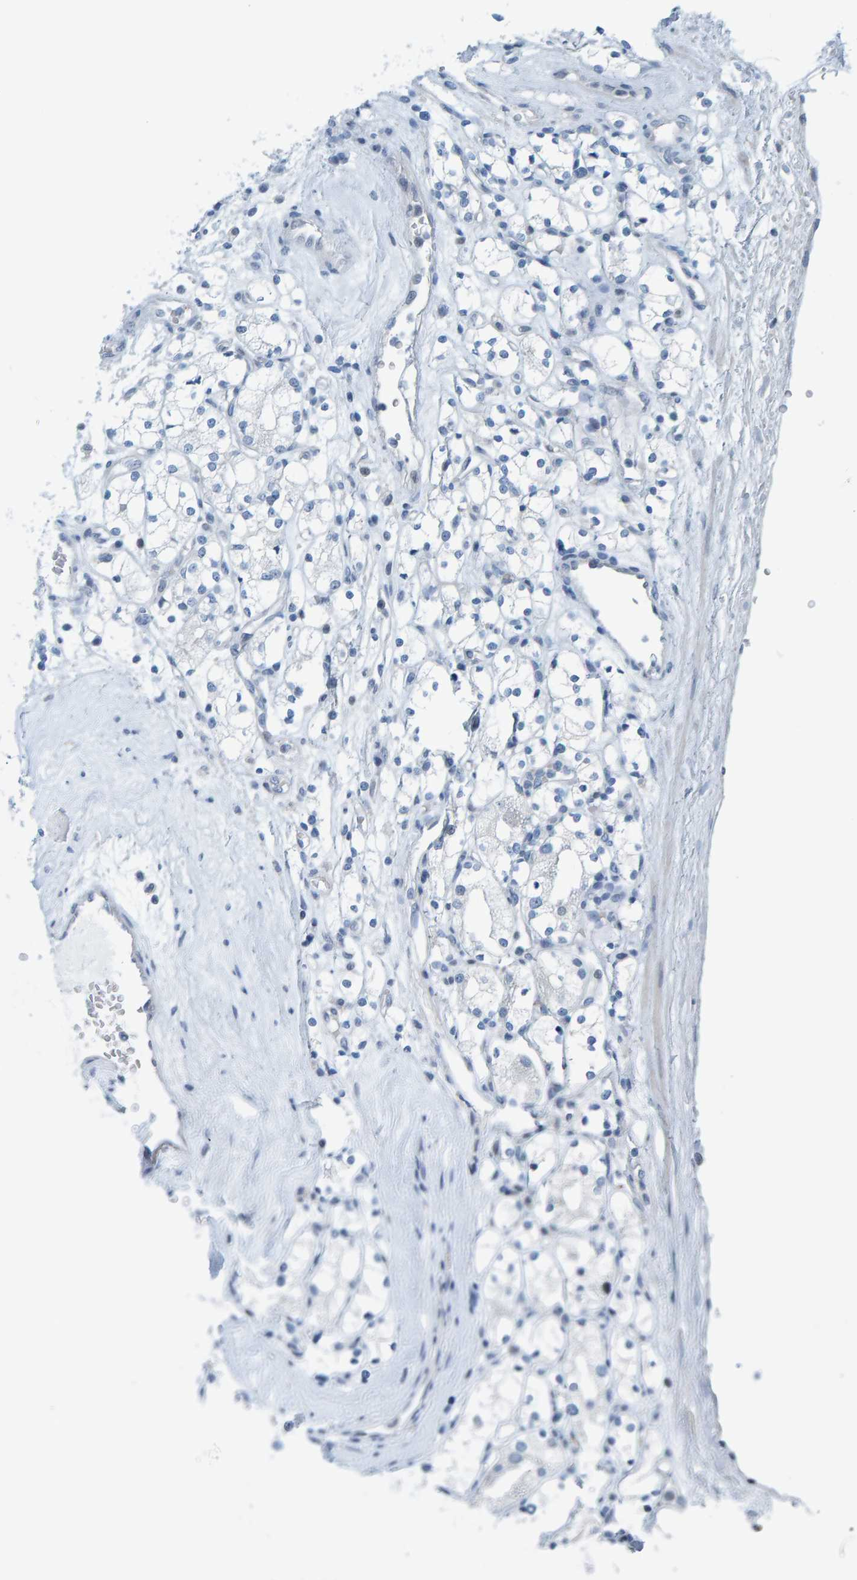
{"staining": {"intensity": "negative", "quantity": "none", "location": "none"}, "tissue": "renal cancer", "cell_type": "Tumor cells", "image_type": "cancer", "snomed": [{"axis": "morphology", "description": "Adenocarcinoma, NOS"}, {"axis": "topography", "description": "Kidney"}], "caption": "High power microscopy micrograph of an immunohistochemistry histopathology image of adenocarcinoma (renal), revealing no significant staining in tumor cells.", "gene": "CNP", "patient": {"sex": "male", "age": 77}}